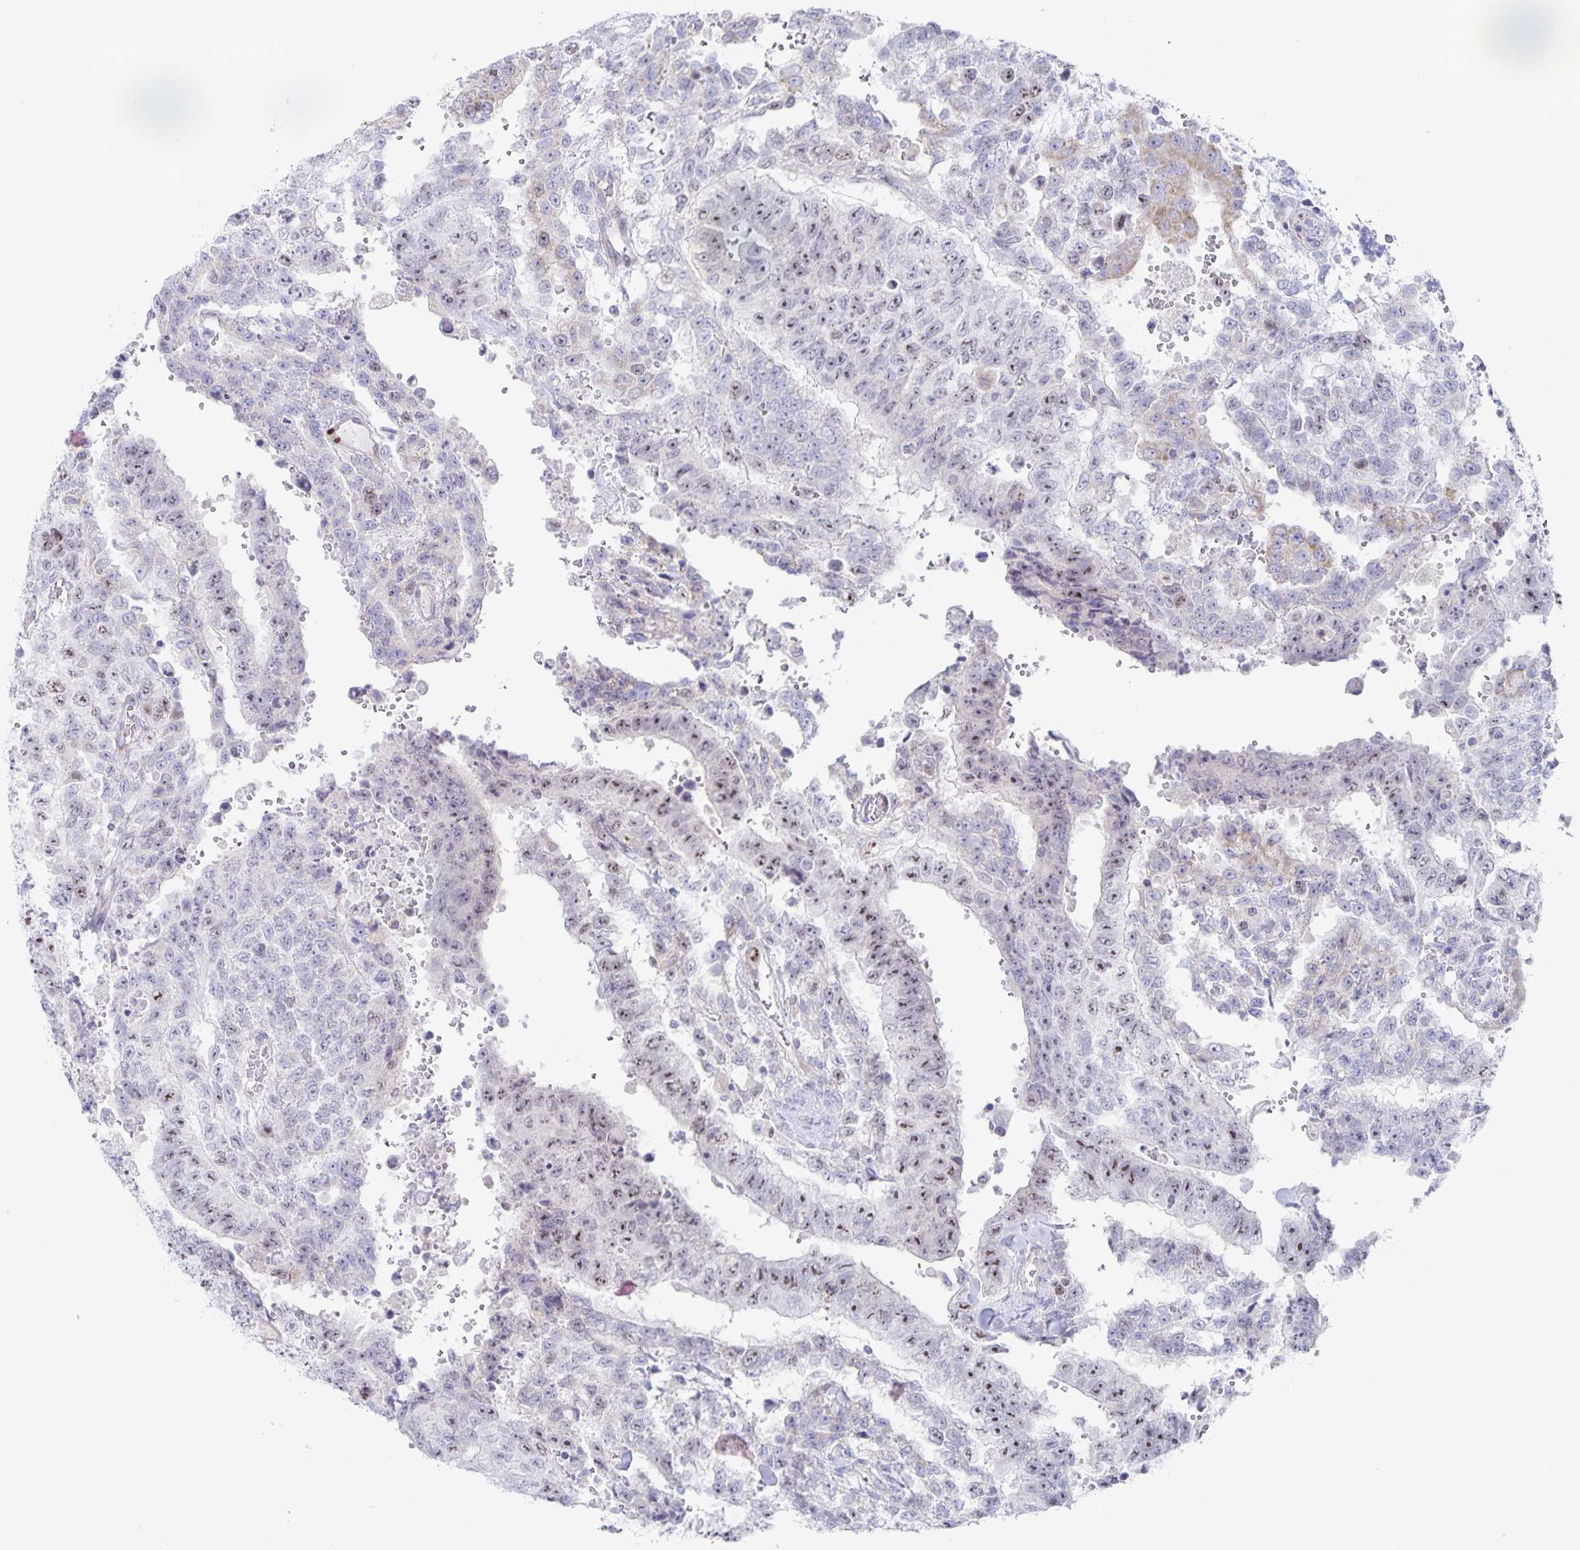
{"staining": {"intensity": "moderate", "quantity": "25%-75%", "location": "nuclear"}, "tissue": "testis cancer", "cell_type": "Tumor cells", "image_type": "cancer", "snomed": [{"axis": "morphology", "description": "Carcinoma, Embryonal, NOS"}, {"axis": "topography", "description": "Testis"}], "caption": "Brown immunohistochemical staining in human testis cancer reveals moderate nuclear expression in about 25%-75% of tumor cells.", "gene": "CENPH", "patient": {"sex": "male", "age": 24}}